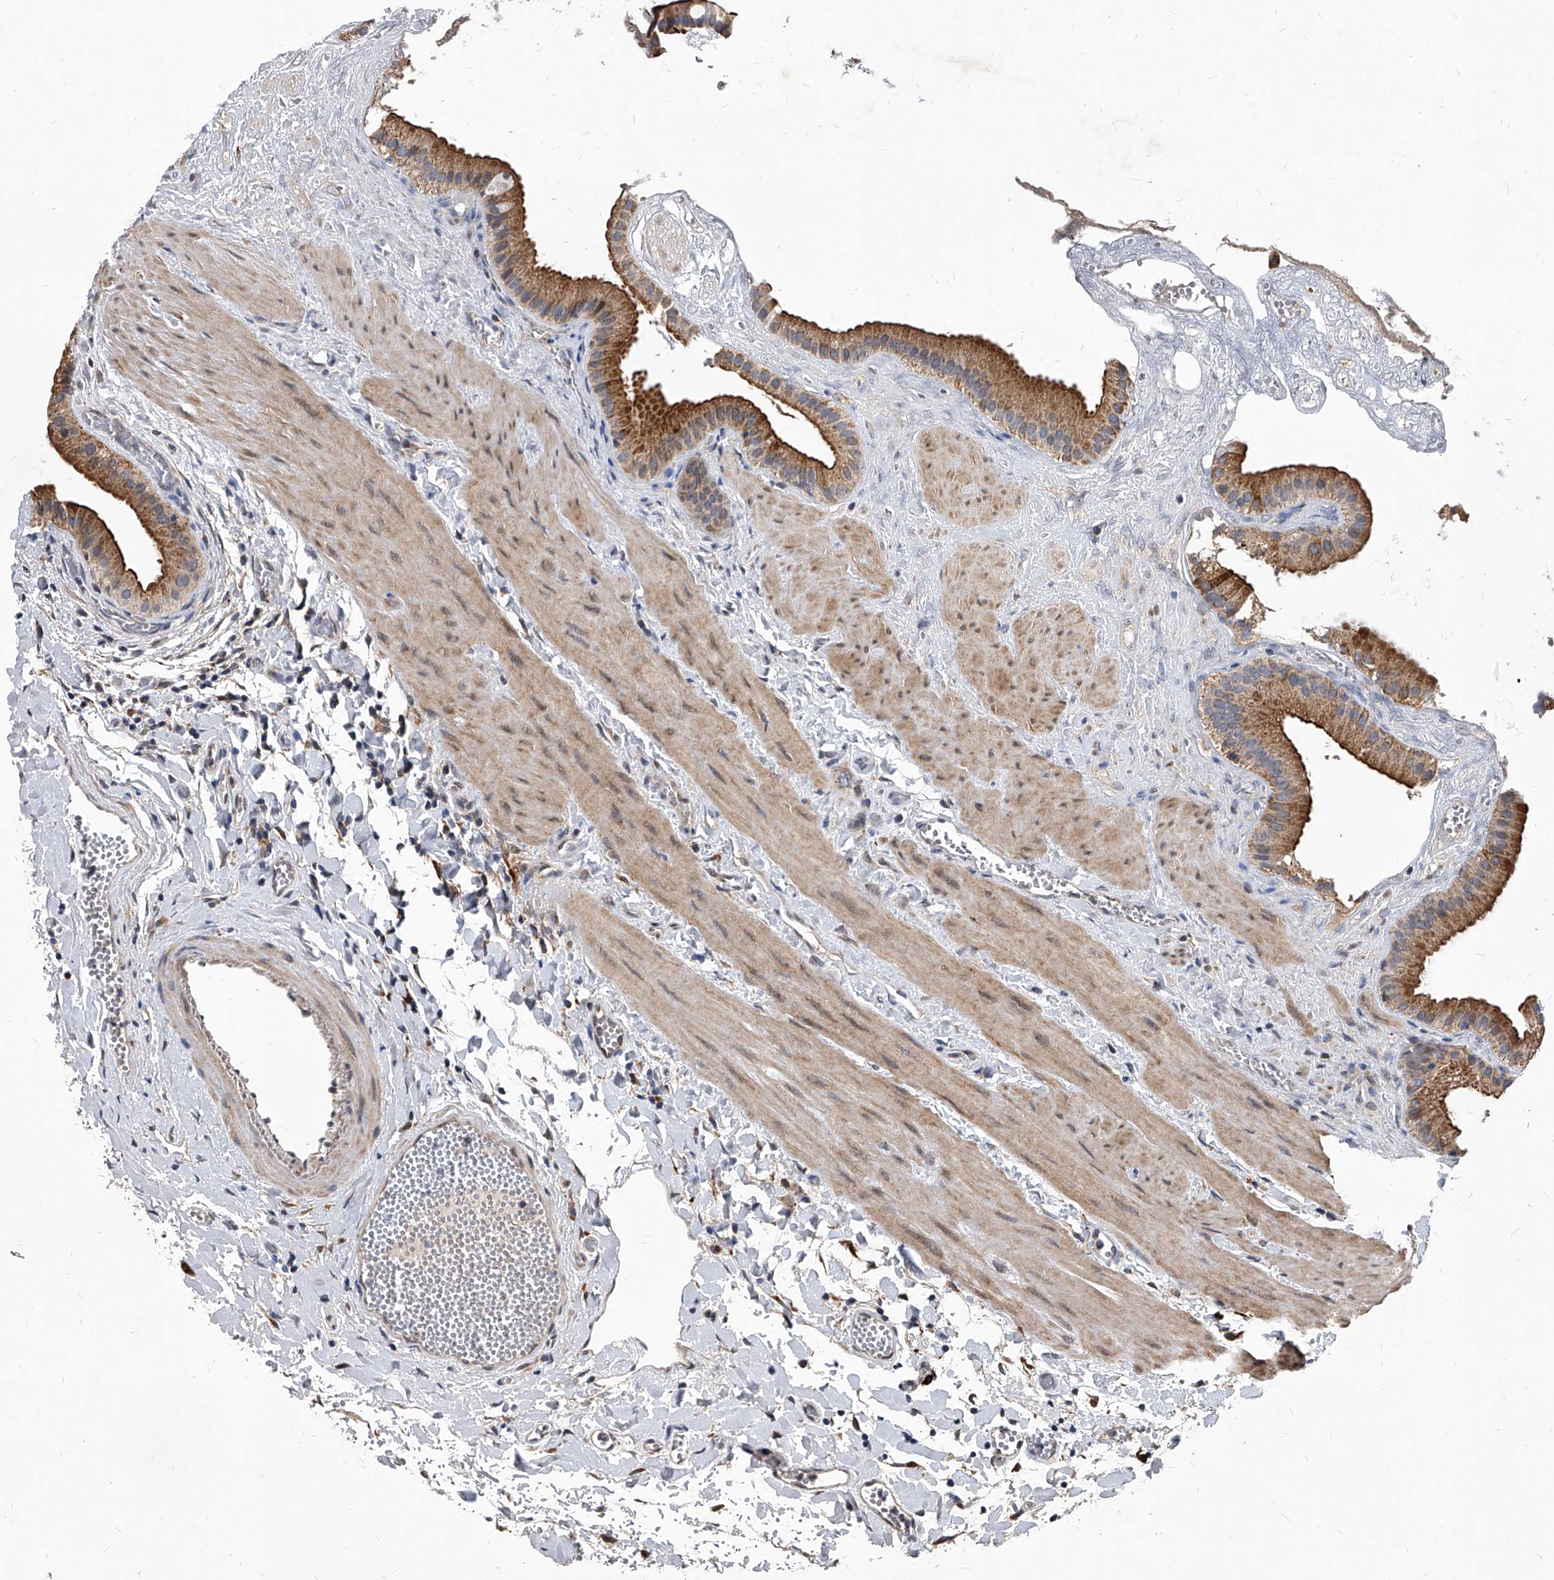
{"staining": {"intensity": "strong", "quantity": ">75%", "location": "cytoplasmic/membranous"}, "tissue": "gallbladder", "cell_type": "Glandular cells", "image_type": "normal", "snomed": [{"axis": "morphology", "description": "Normal tissue, NOS"}, {"axis": "topography", "description": "Gallbladder"}], "caption": "Gallbladder stained with DAB (3,3'-diaminobenzidine) IHC demonstrates high levels of strong cytoplasmic/membranous expression in approximately >75% of glandular cells.", "gene": "SOBP", "patient": {"sex": "male", "age": 55}}